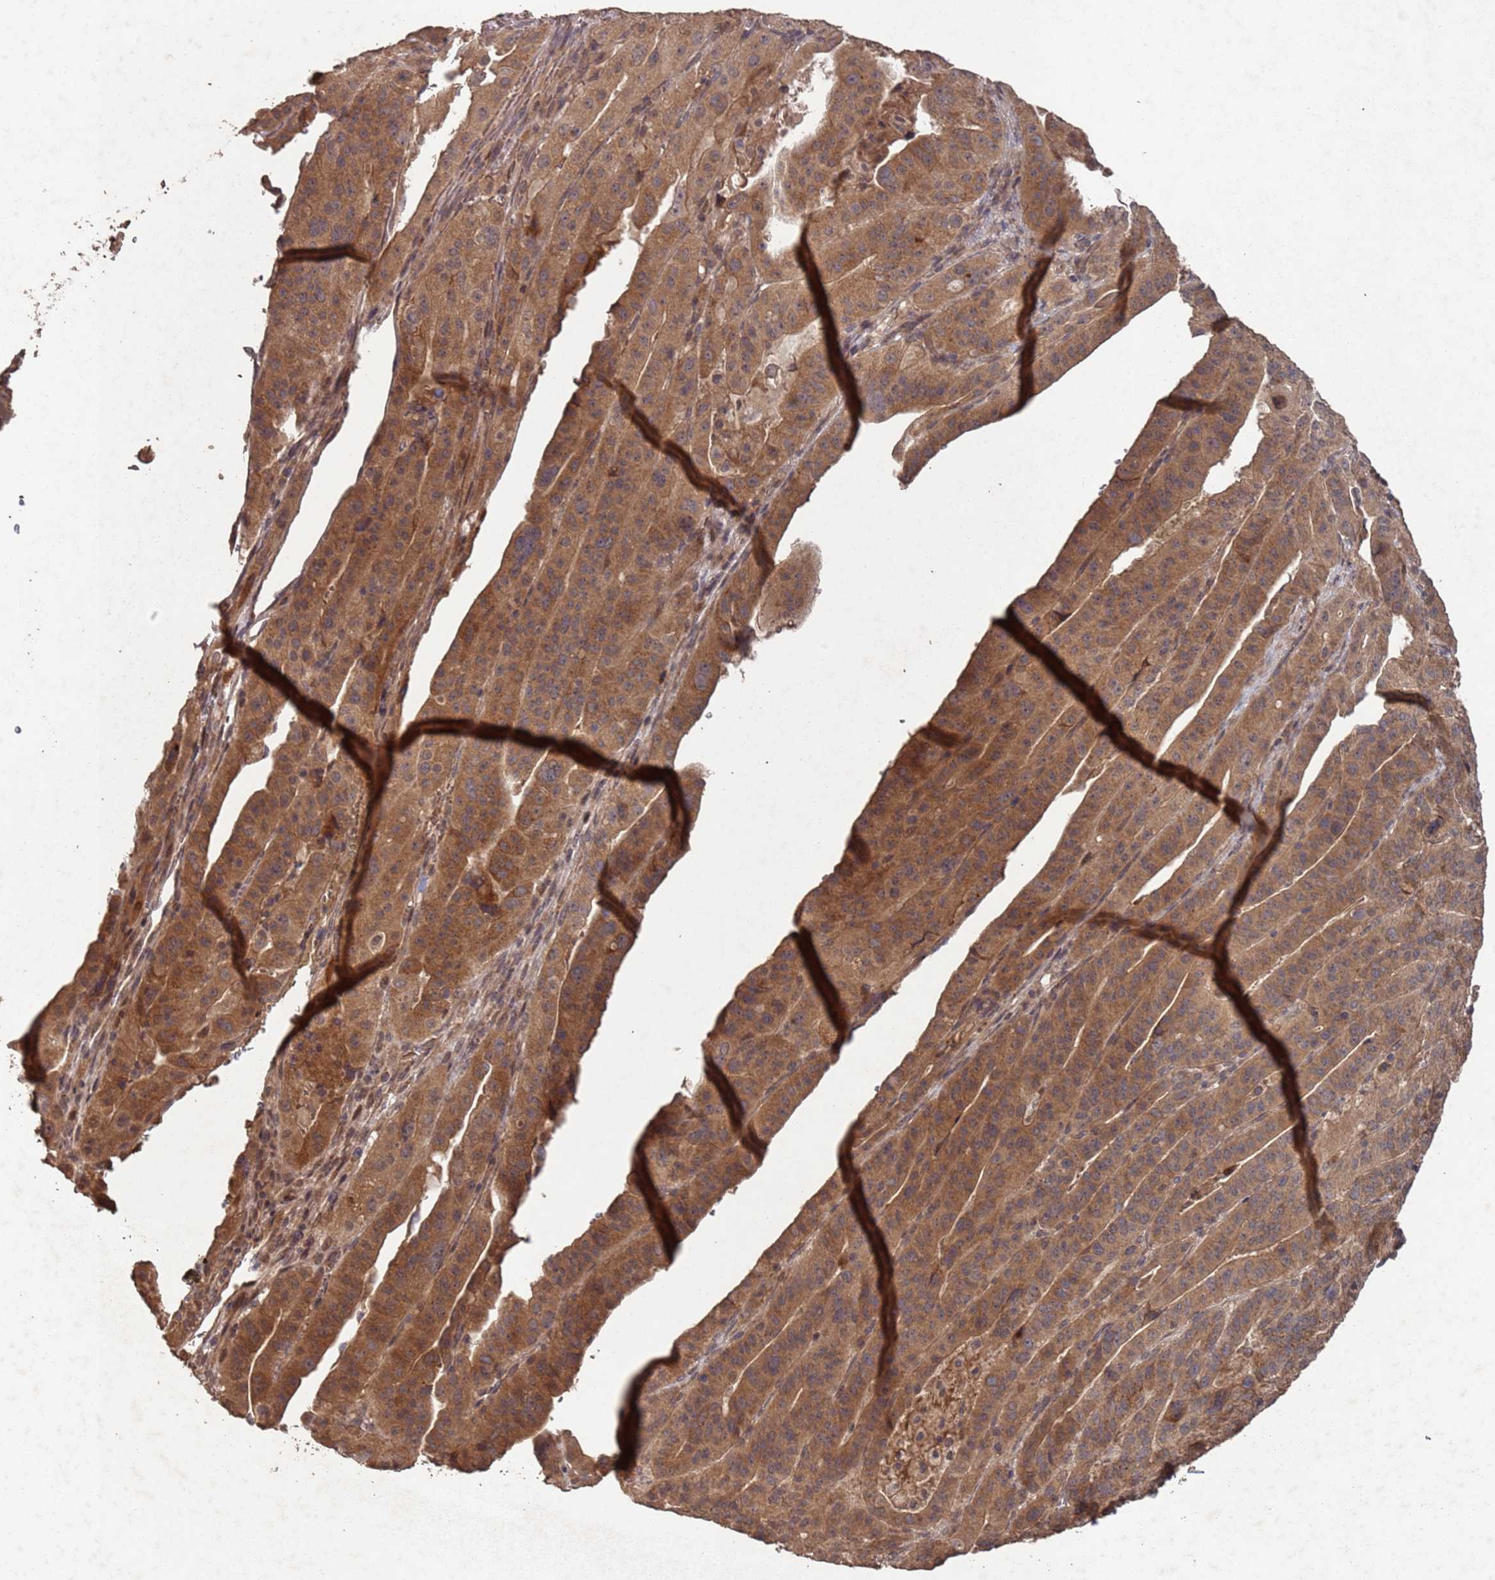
{"staining": {"intensity": "moderate", "quantity": ">75%", "location": "cytoplasmic/membranous"}, "tissue": "stomach cancer", "cell_type": "Tumor cells", "image_type": "cancer", "snomed": [{"axis": "morphology", "description": "Adenocarcinoma, NOS"}, {"axis": "topography", "description": "Stomach"}], "caption": "Immunohistochemistry photomicrograph of human stomach cancer (adenocarcinoma) stained for a protein (brown), which reveals medium levels of moderate cytoplasmic/membranous positivity in about >75% of tumor cells.", "gene": "FRAT1", "patient": {"sex": "male", "age": 48}}